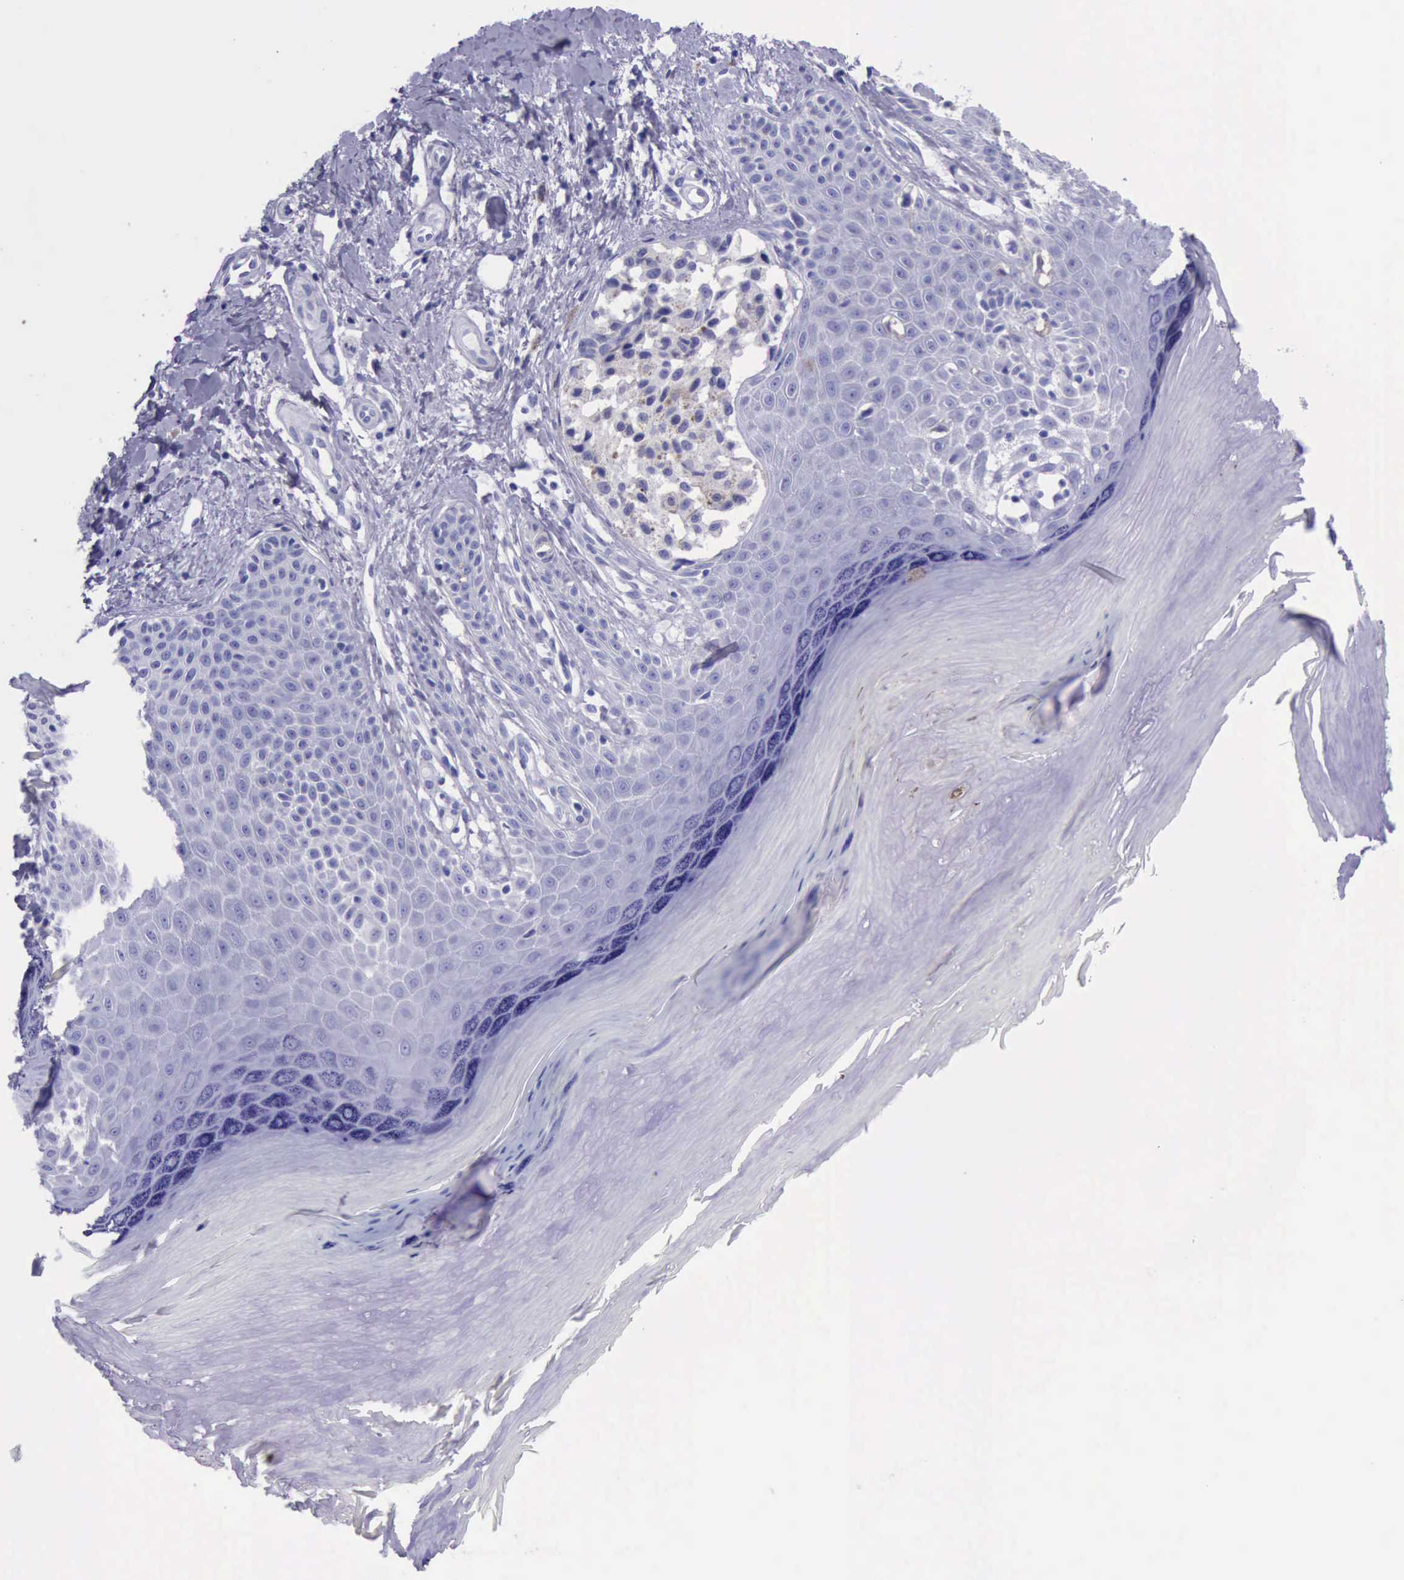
{"staining": {"intensity": "negative", "quantity": "none", "location": "none"}, "tissue": "melanoma", "cell_type": "Tumor cells", "image_type": "cancer", "snomed": [{"axis": "morphology", "description": "Malignant melanoma, NOS"}, {"axis": "topography", "description": "Skin"}], "caption": "The histopathology image exhibits no significant positivity in tumor cells of melanoma. (DAB immunohistochemistry (IHC), high magnification).", "gene": "KRT8", "patient": {"sex": "male", "age": 79}}